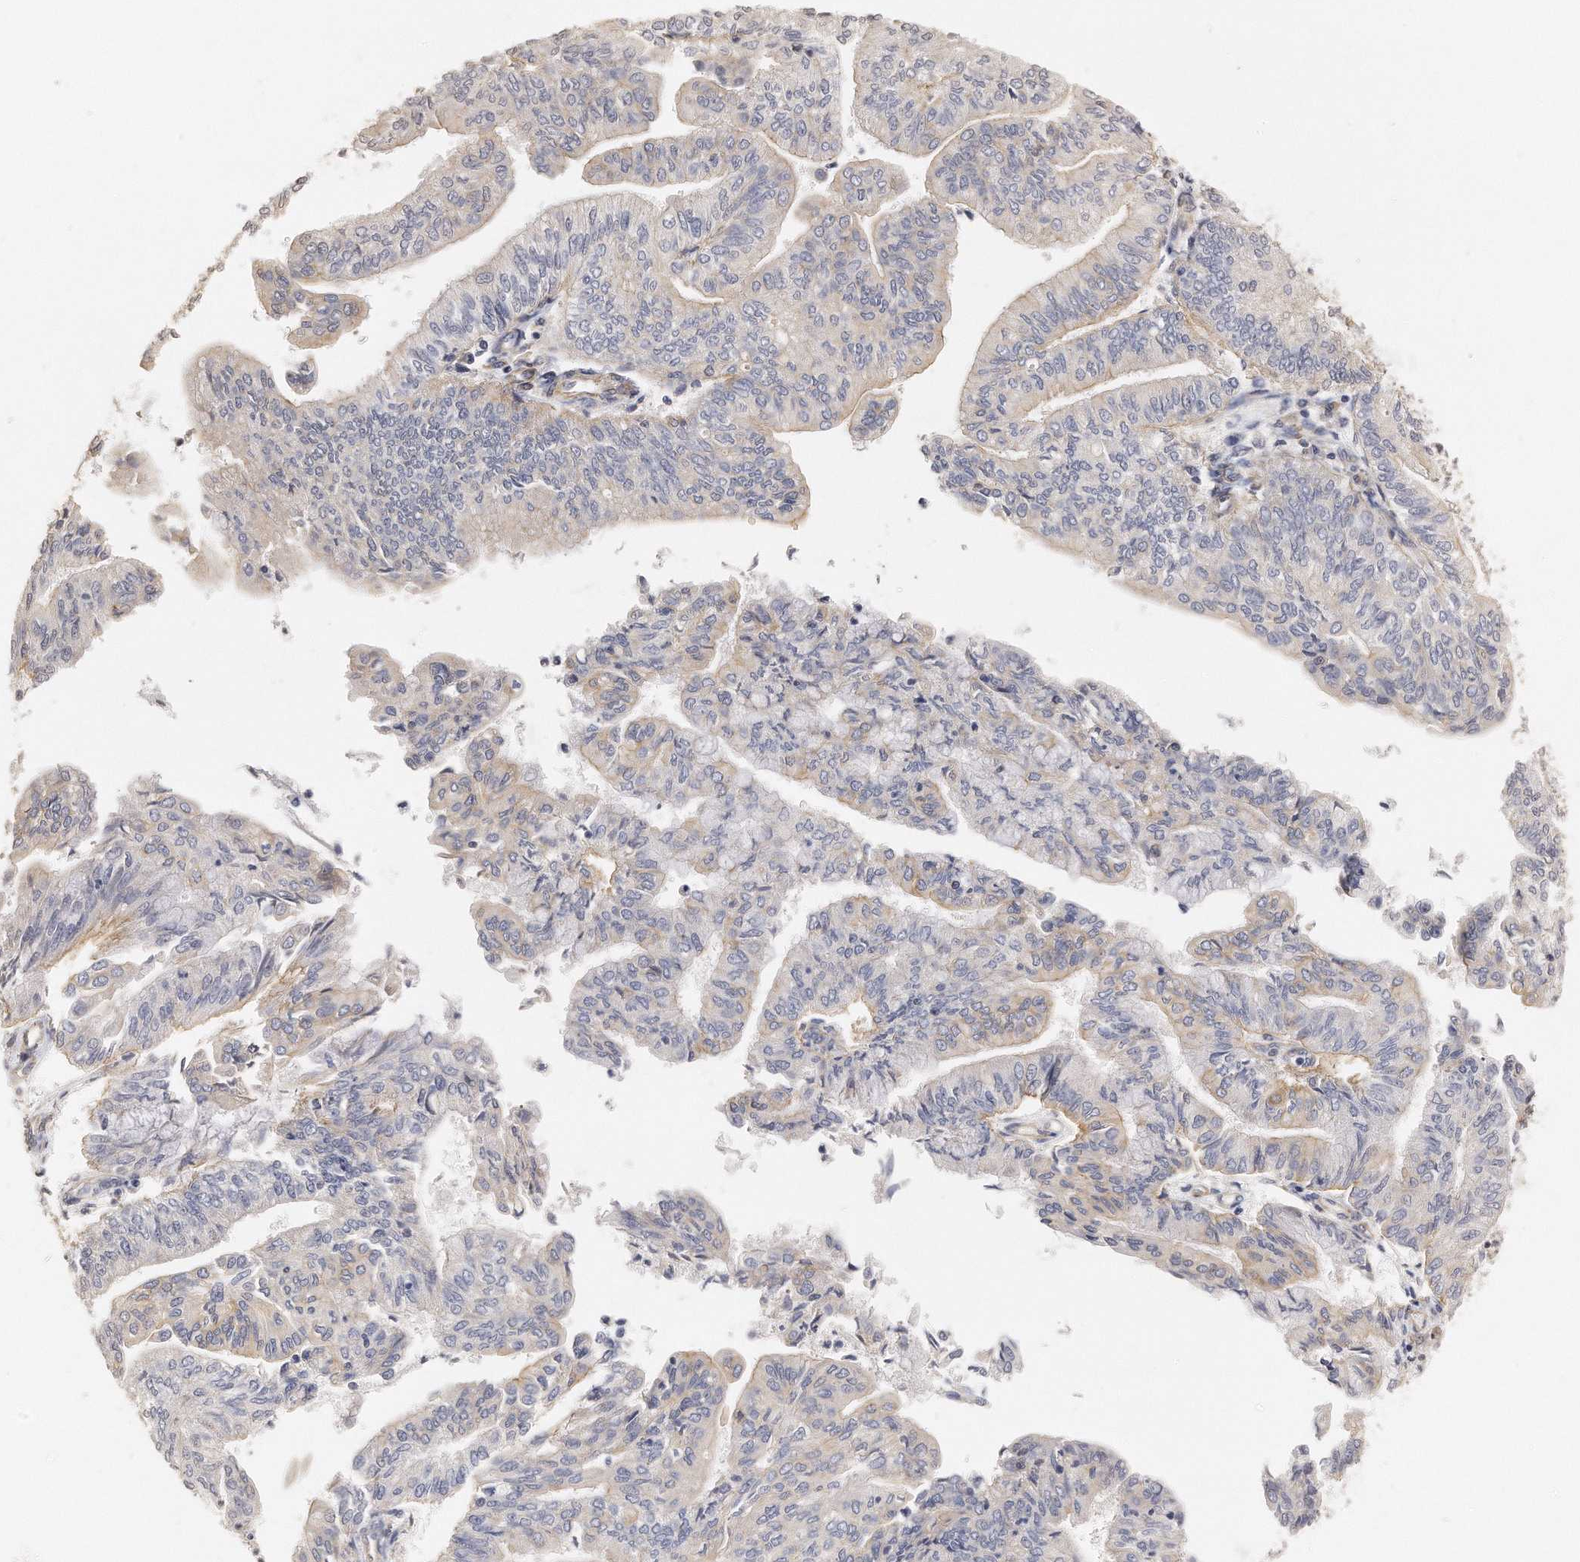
{"staining": {"intensity": "moderate", "quantity": "<25%", "location": "cytoplasmic/membranous"}, "tissue": "endometrial cancer", "cell_type": "Tumor cells", "image_type": "cancer", "snomed": [{"axis": "morphology", "description": "Adenocarcinoma, NOS"}, {"axis": "topography", "description": "Endometrium"}], "caption": "DAB immunohistochemical staining of endometrial cancer exhibits moderate cytoplasmic/membranous protein staining in about <25% of tumor cells.", "gene": "CHST7", "patient": {"sex": "female", "age": 59}}